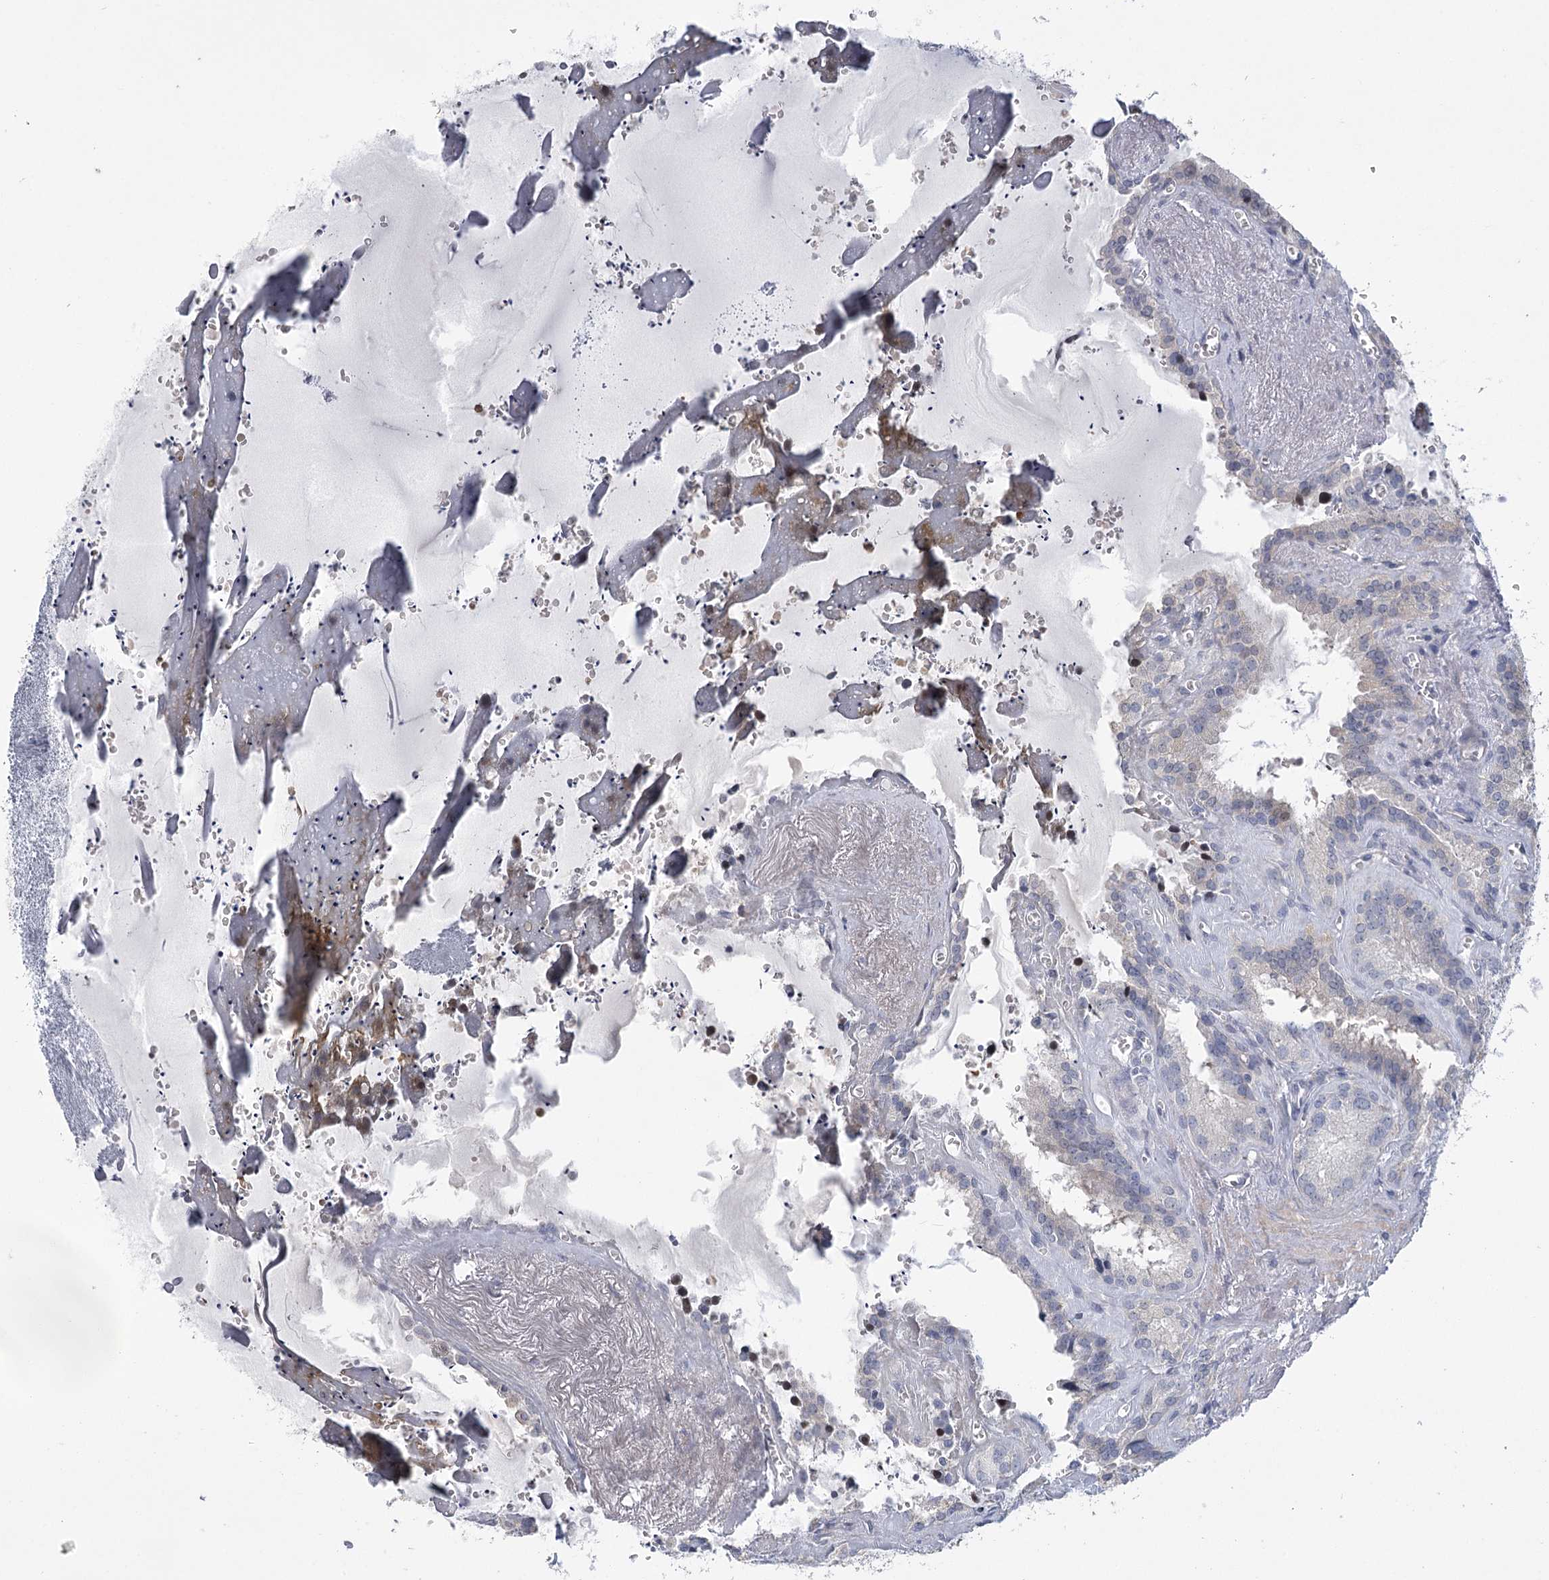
{"staining": {"intensity": "negative", "quantity": "none", "location": "none"}, "tissue": "seminal vesicle", "cell_type": "Glandular cells", "image_type": "normal", "snomed": [{"axis": "morphology", "description": "Normal tissue, NOS"}, {"axis": "topography", "description": "Prostate"}, {"axis": "topography", "description": "Seminal veicle"}], "caption": "Image shows no protein expression in glandular cells of normal seminal vesicle.", "gene": "FAM76B", "patient": {"sex": "male", "age": 59}}